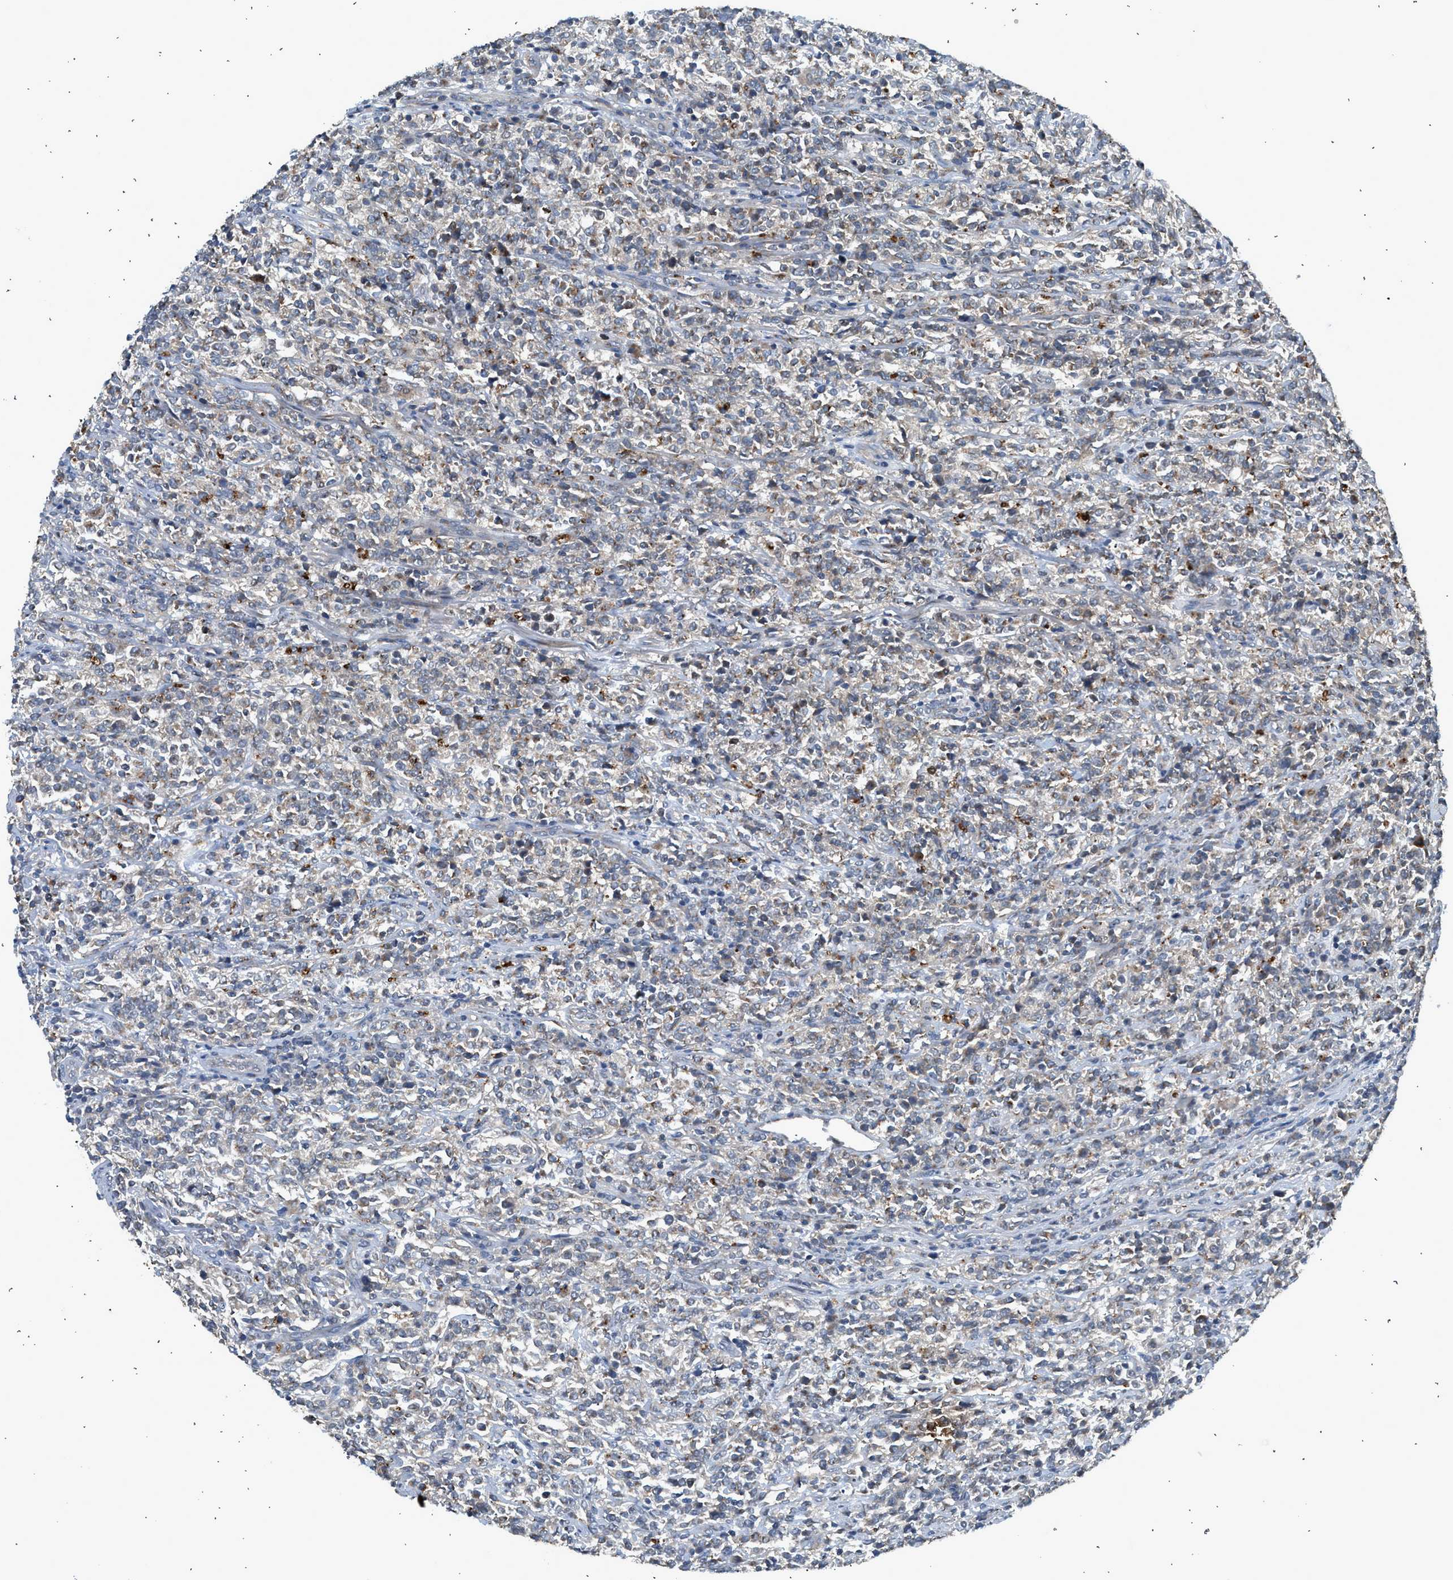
{"staining": {"intensity": "weak", "quantity": "<25%", "location": "cytoplasmic/membranous"}, "tissue": "lymphoma", "cell_type": "Tumor cells", "image_type": "cancer", "snomed": [{"axis": "morphology", "description": "Malignant lymphoma, non-Hodgkin's type, High grade"}, {"axis": "topography", "description": "Soft tissue"}], "caption": "Immunohistochemistry photomicrograph of human malignant lymphoma, non-Hodgkin's type (high-grade) stained for a protein (brown), which displays no staining in tumor cells.", "gene": "STARD3", "patient": {"sex": "male", "age": 18}}